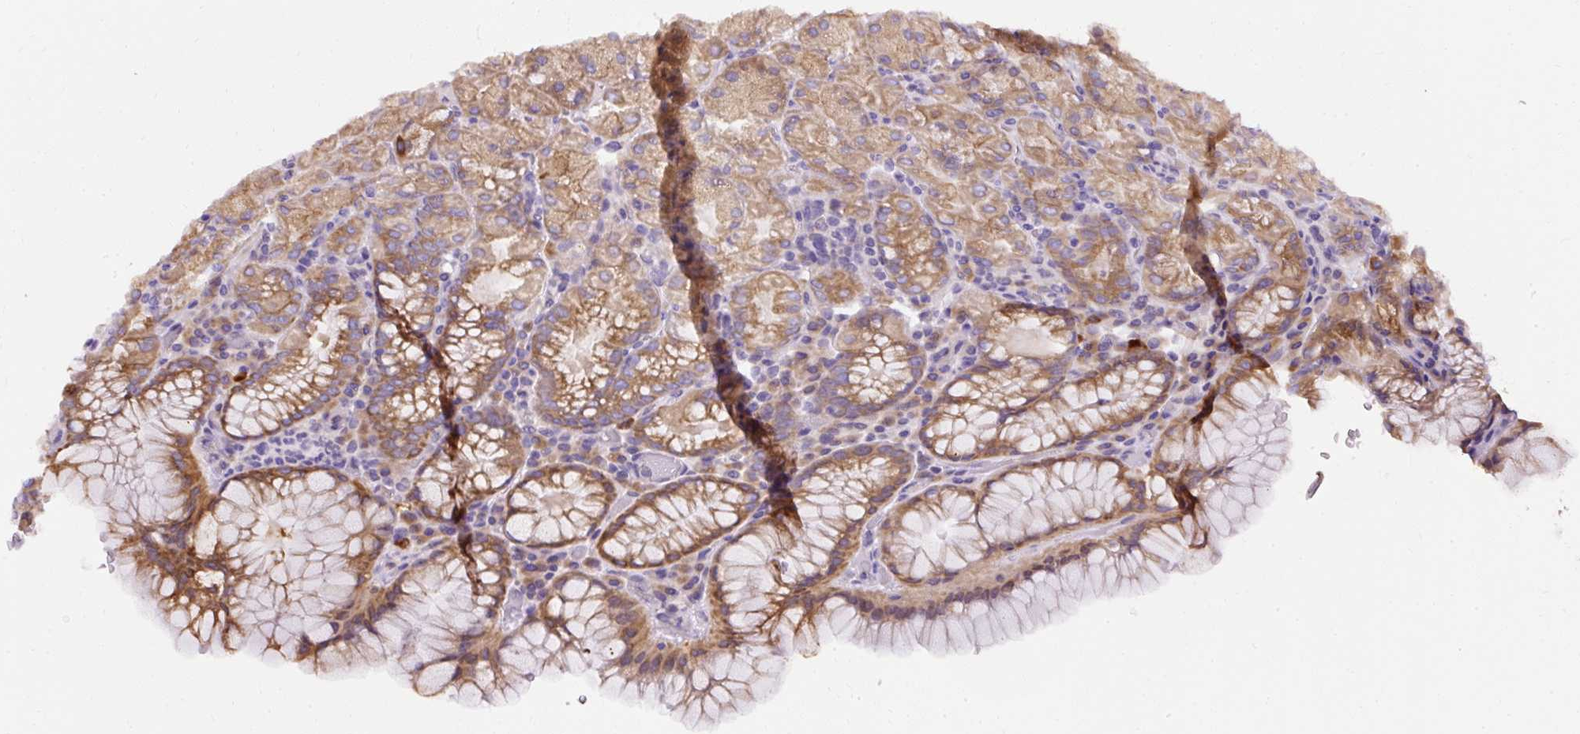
{"staining": {"intensity": "moderate", "quantity": ">75%", "location": "cytoplasmic/membranous"}, "tissue": "stomach", "cell_type": "Glandular cells", "image_type": "normal", "snomed": [{"axis": "morphology", "description": "Normal tissue, NOS"}, {"axis": "topography", "description": "Stomach, upper"}, {"axis": "topography", "description": "Stomach, lower"}], "caption": "This image shows IHC staining of benign stomach, with medium moderate cytoplasmic/membranous expression in about >75% of glandular cells.", "gene": "FAM149A", "patient": {"sex": "male", "age": 80}}